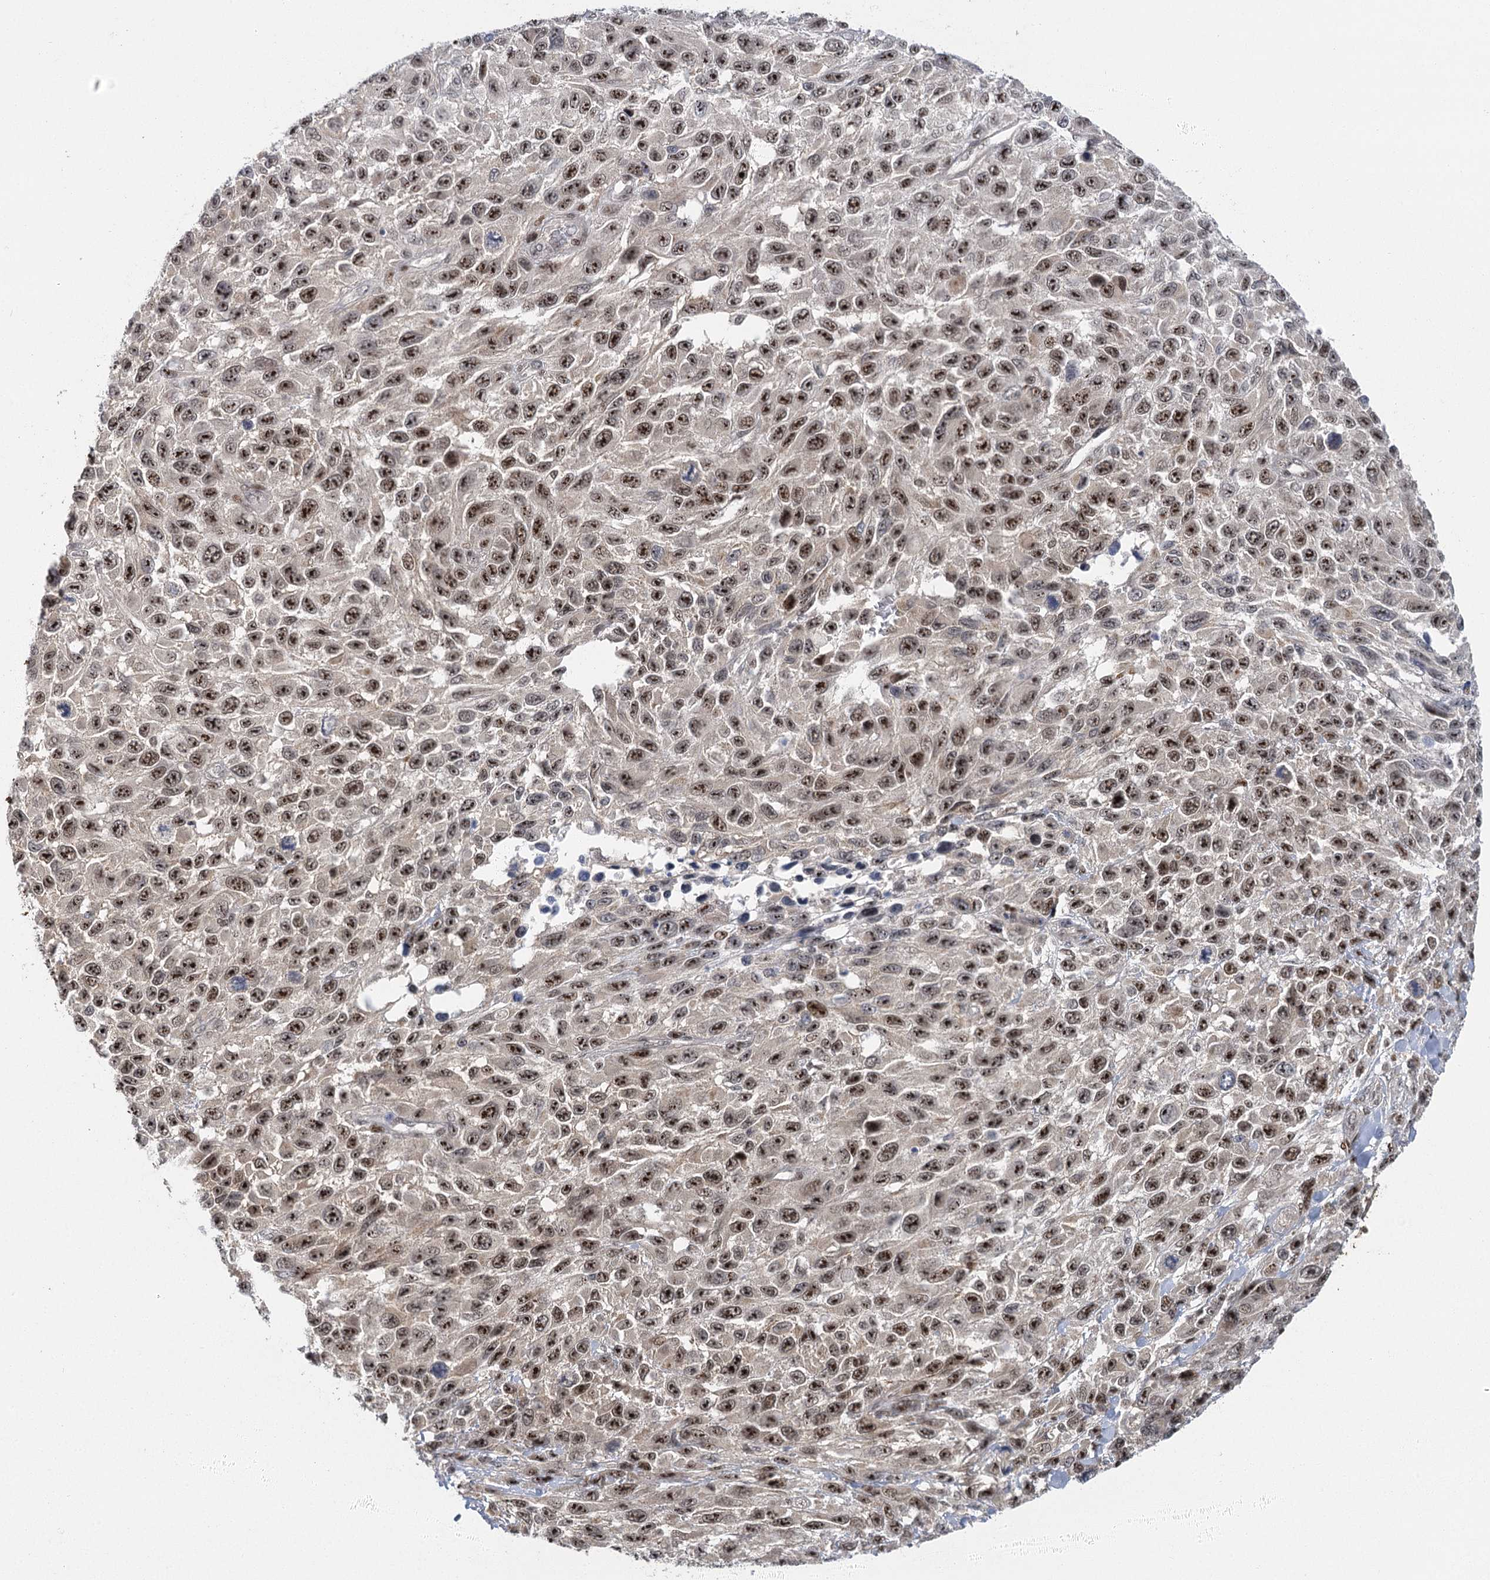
{"staining": {"intensity": "moderate", "quantity": ">75%", "location": "nuclear"}, "tissue": "melanoma", "cell_type": "Tumor cells", "image_type": "cancer", "snomed": [{"axis": "morphology", "description": "Normal tissue, NOS"}, {"axis": "morphology", "description": "Malignant melanoma, NOS"}, {"axis": "topography", "description": "Skin"}], "caption": "Melanoma was stained to show a protein in brown. There is medium levels of moderate nuclear positivity in approximately >75% of tumor cells.", "gene": "IL11RA", "patient": {"sex": "female", "age": 96}}